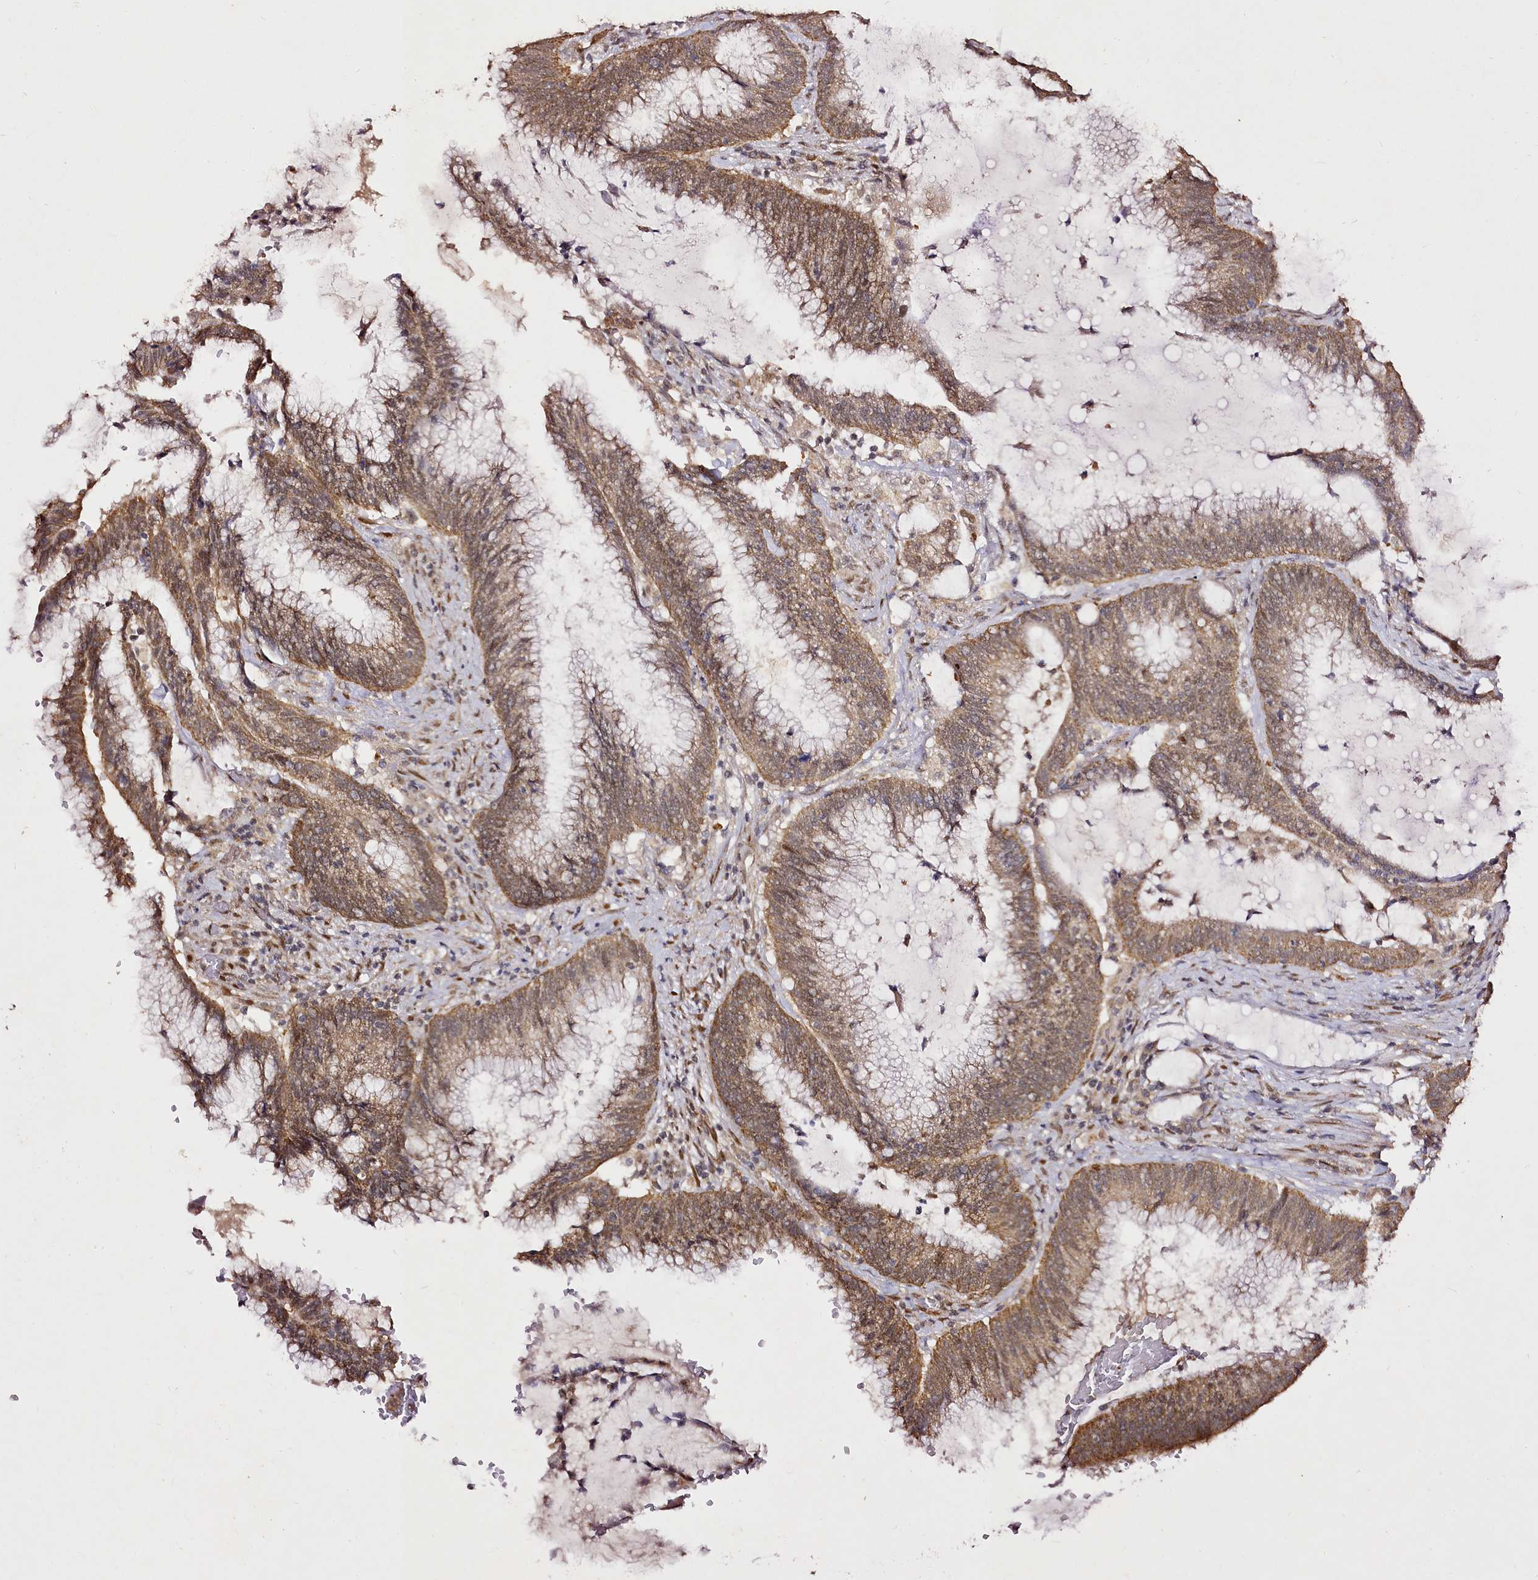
{"staining": {"intensity": "moderate", "quantity": ">75%", "location": "cytoplasmic/membranous"}, "tissue": "colorectal cancer", "cell_type": "Tumor cells", "image_type": "cancer", "snomed": [{"axis": "morphology", "description": "Adenocarcinoma, NOS"}, {"axis": "topography", "description": "Rectum"}], "caption": "Immunohistochemical staining of colorectal cancer (adenocarcinoma) exhibits medium levels of moderate cytoplasmic/membranous protein staining in about >75% of tumor cells. (DAB = brown stain, brightfield microscopy at high magnification).", "gene": "EDIL3", "patient": {"sex": "female", "age": 77}}